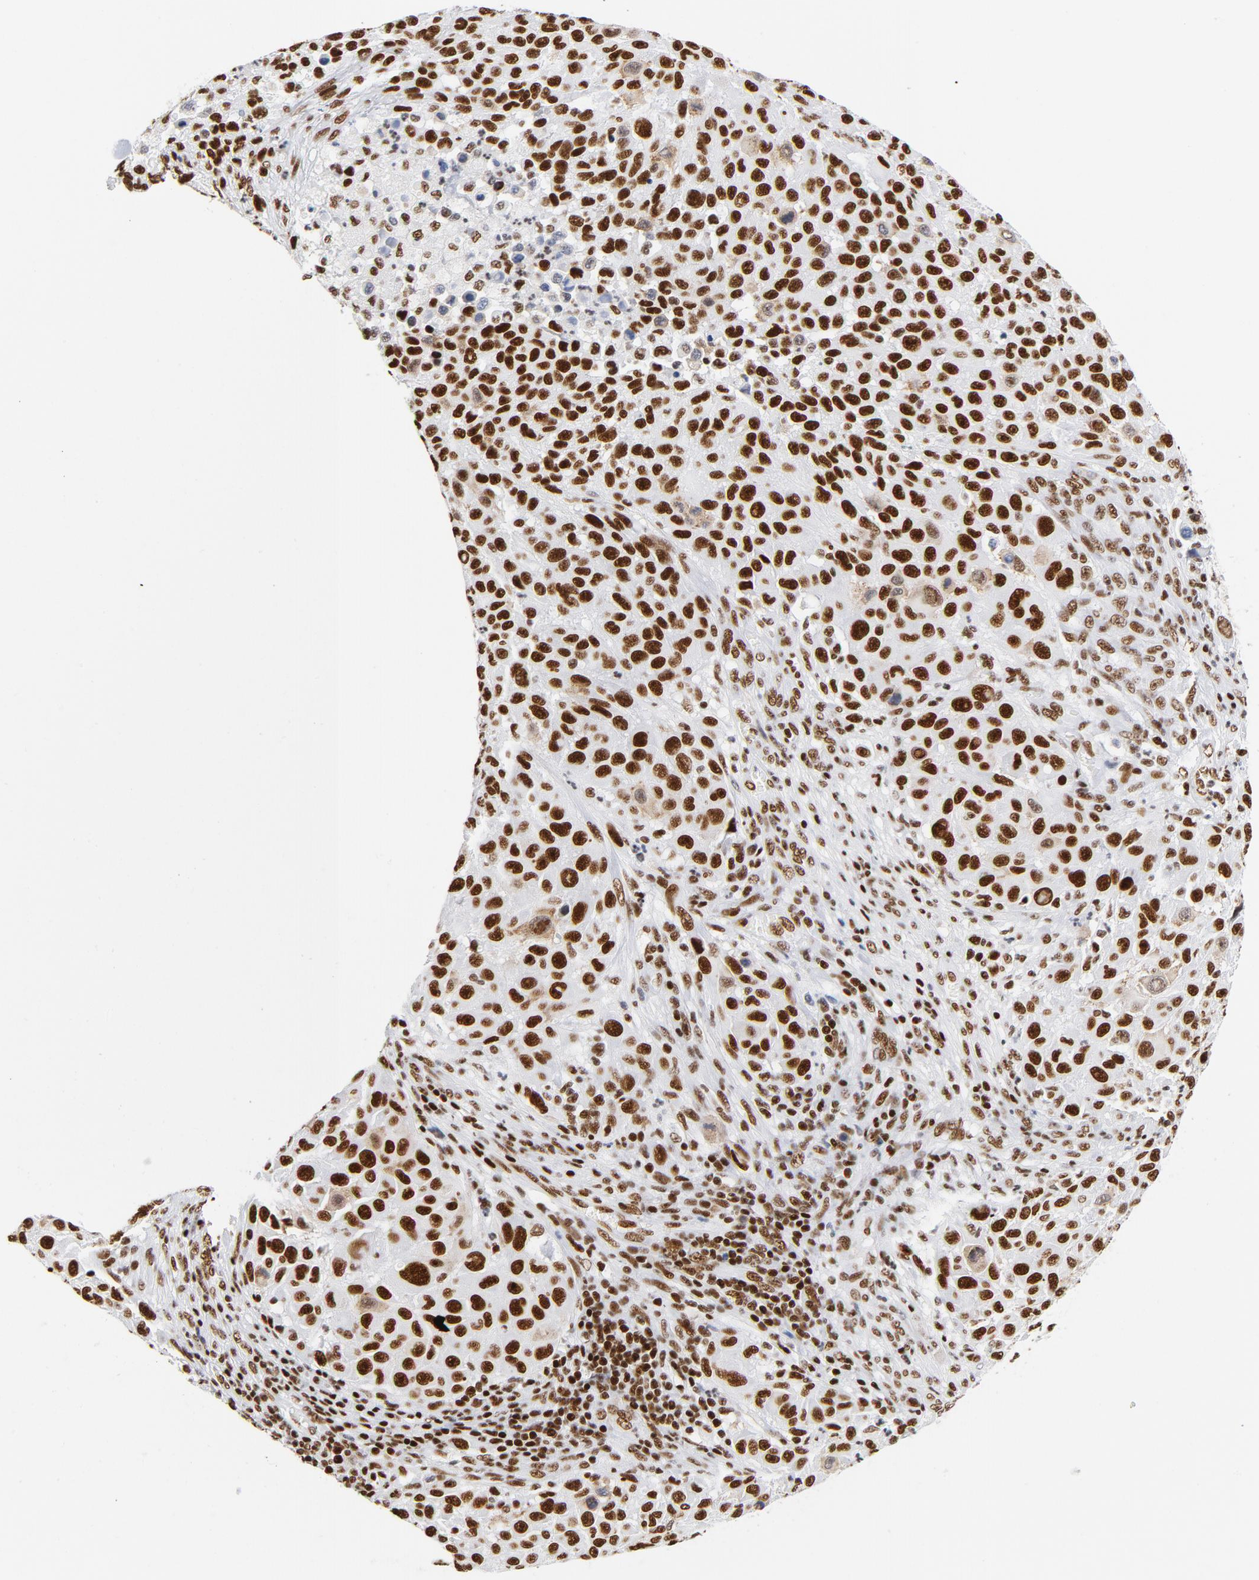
{"staining": {"intensity": "strong", "quantity": ">75%", "location": "nuclear"}, "tissue": "melanoma", "cell_type": "Tumor cells", "image_type": "cancer", "snomed": [{"axis": "morphology", "description": "Malignant melanoma, Metastatic site"}, {"axis": "topography", "description": "Lymph node"}], "caption": "This image exhibits malignant melanoma (metastatic site) stained with immunohistochemistry (IHC) to label a protein in brown. The nuclear of tumor cells show strong positivity for the protein. Nuclei are counter-stained blue.", "gene": "XRCC5", "patient": {"sex": "male", "age": 61}}